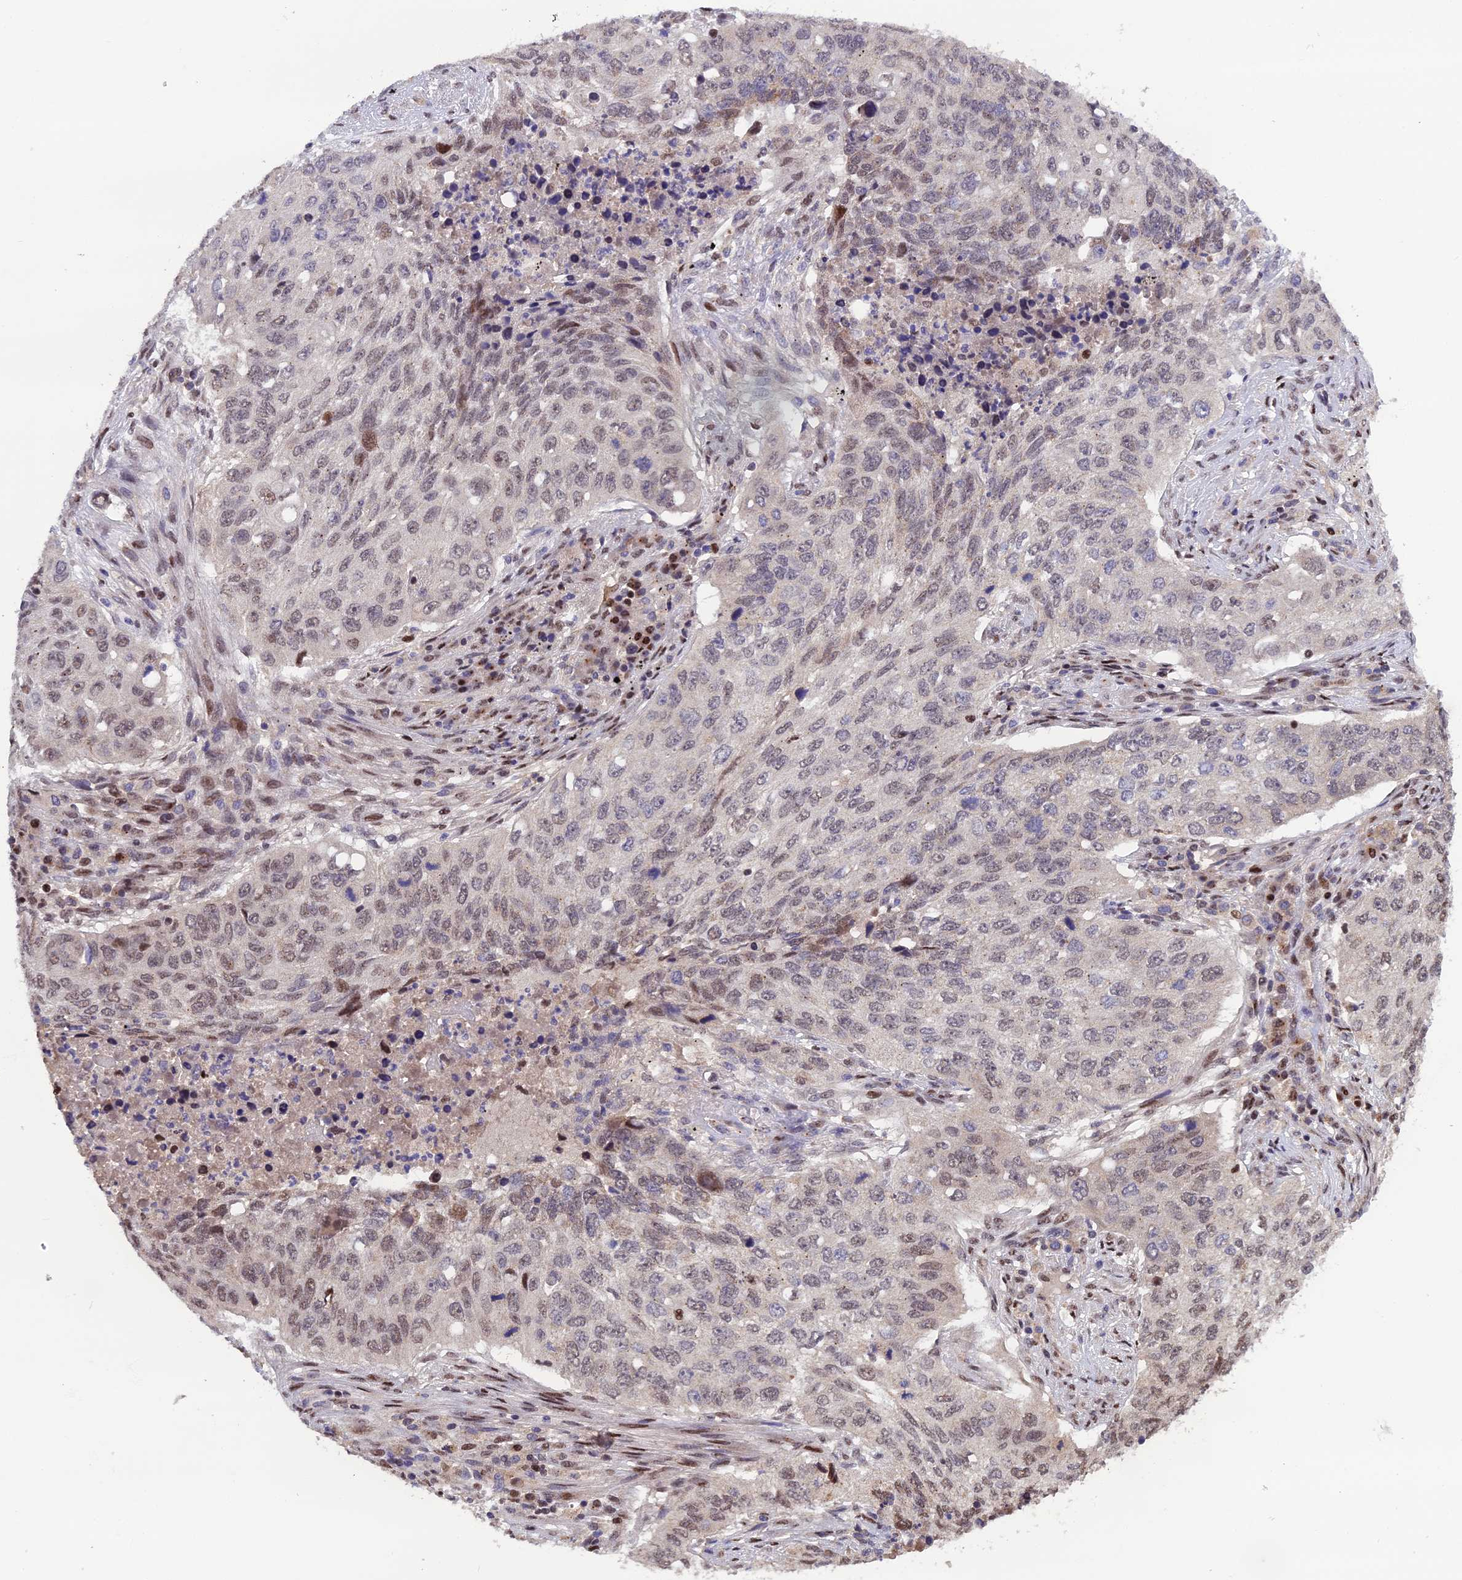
{"staining": {"intensity": "moderate", "quantity": "<25%", "location": "nuclear"}, "tissue": "lung cancer", "cell_type": "Tumor cells", "image_type": "cancer", "snomed": [{"axis": "morphology", "description": "Squamous cell carcinoma, NOS"}, {"axis": "topography", "description": "Lung"}], "caption": "A photomicrograph of squamous cell carcinoma (lung) stained for a protein reveals moderate nuclear brown staining in tumor cells. The staining was performed using DAB (3,3'-diaminobenzidine) to visualize the protein expression in brown, while the nuclei were stained in blue with hematoxylin (Magnification: 20x).", "gene": "ARL2", "patient": {"sex": "female", "age": 63}}